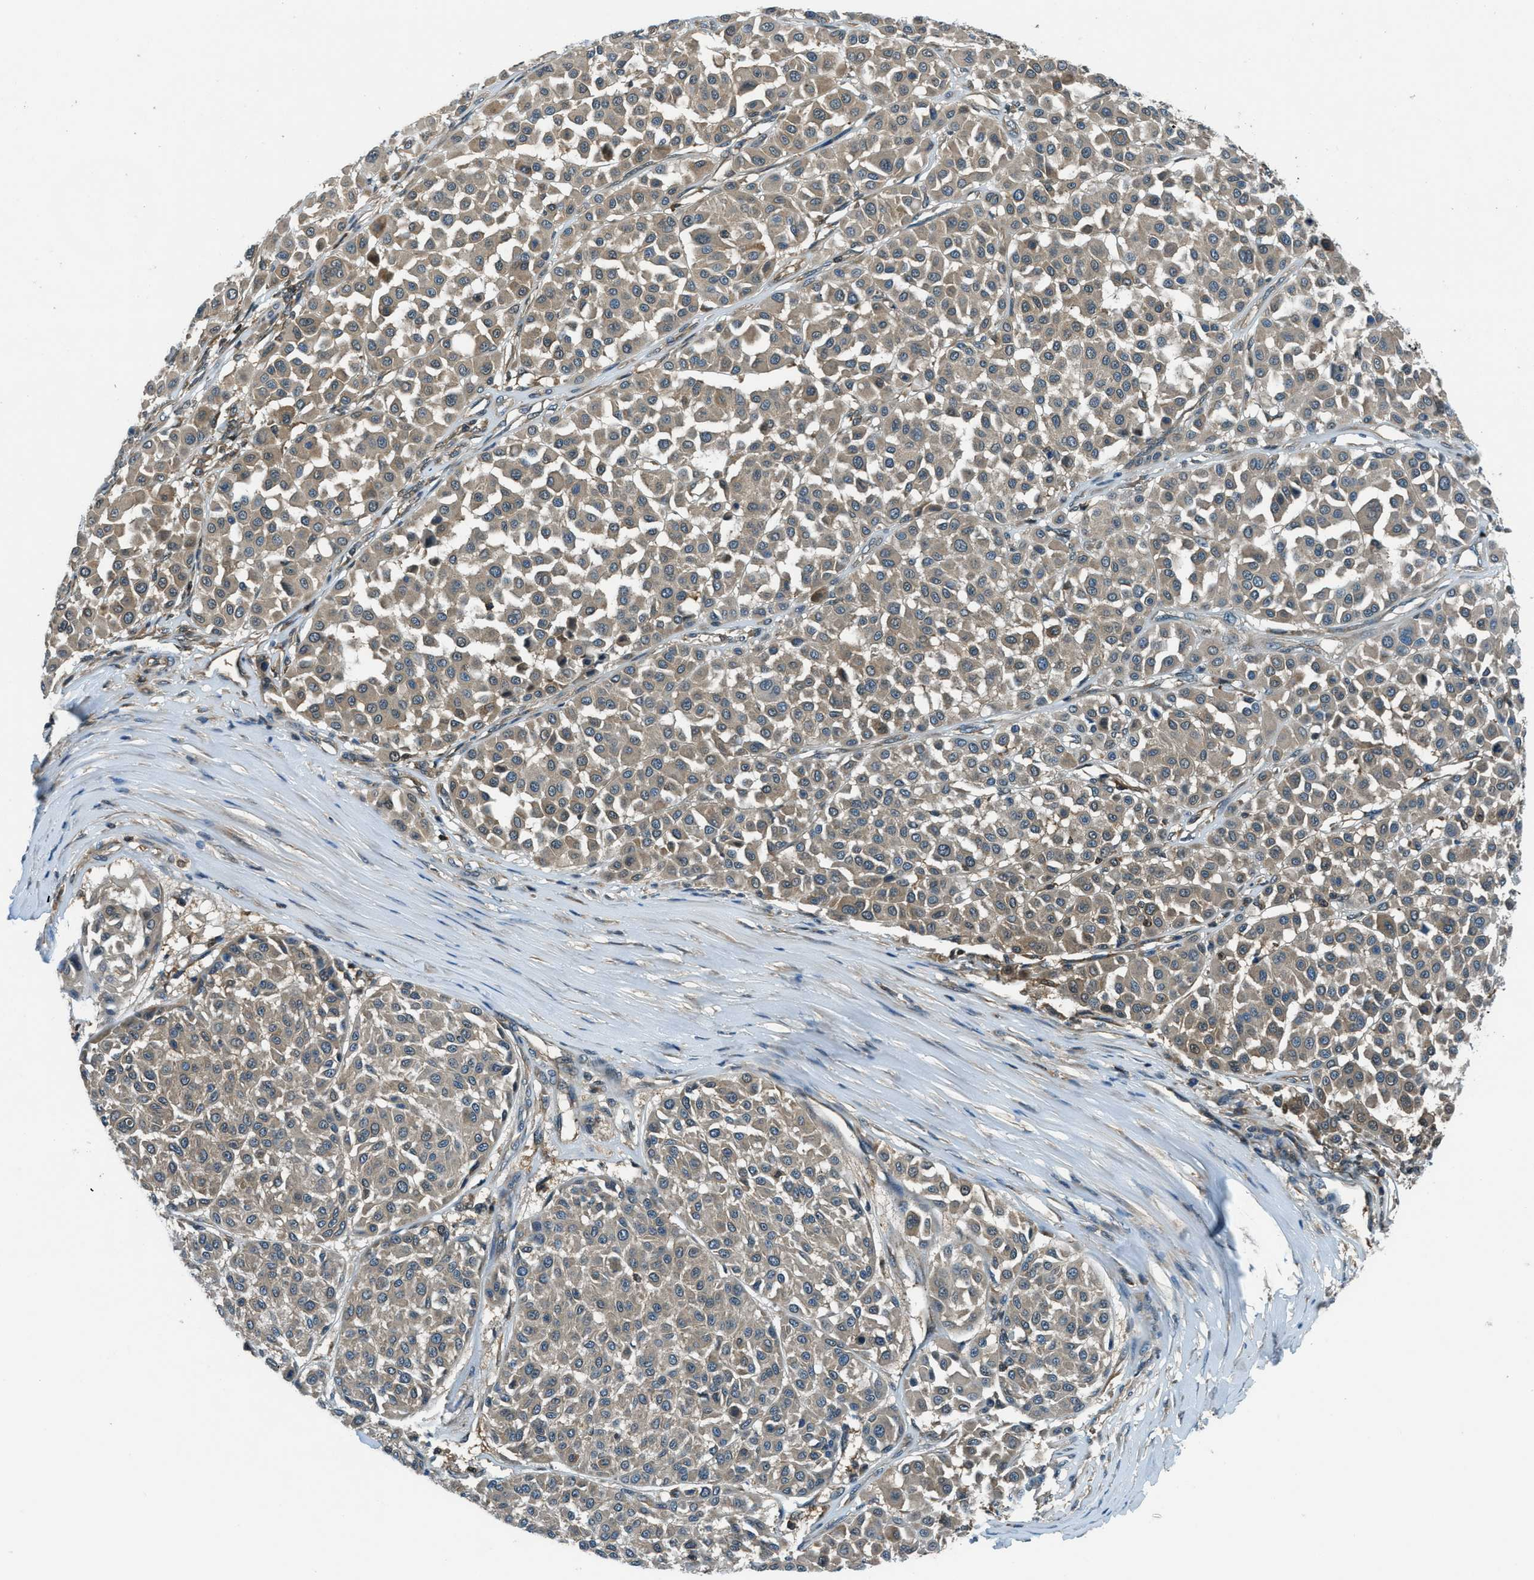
{"staining": {"intensity": "weak", "quantity": ">75%", "location": "cytoplasmic/membranous"}, "tissue": "melanoma", "cell_type": "Tumor cells", "image_type": "cancer", "snomed": [{"axis": "morphology", "description": "Malignant melanoma, Metastatic site"}, {"axis": "topography", "description": "Soft tissue"}], "caption": "Tumor cells demonstrate weak cytoplasmic/membranous staining in about >75% of cells in melanoma.", "gene": "HEBP2", "patient": {"sex": "male", "age": 41}}